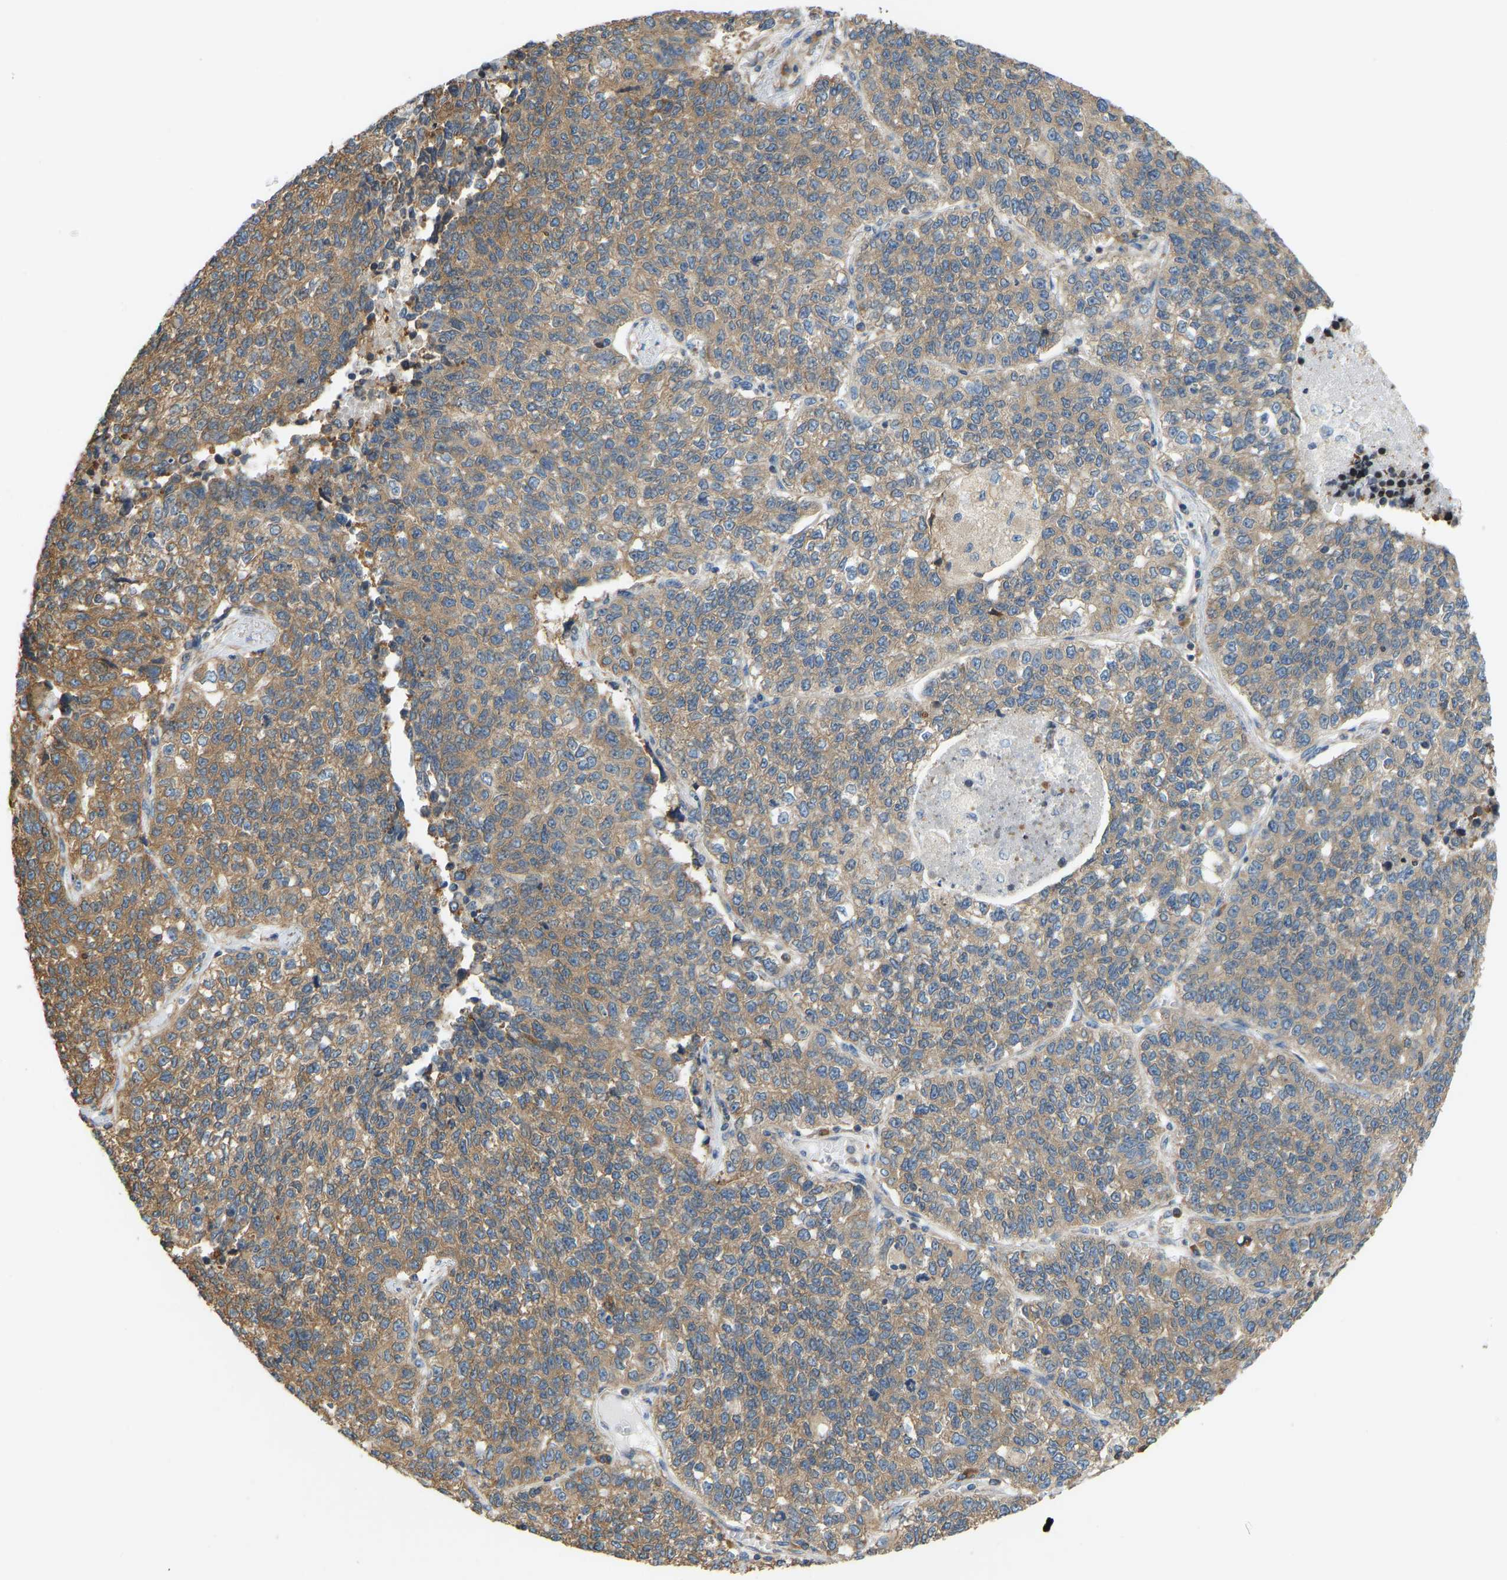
{"staining": {"intensity": "moderate", "quantity": ">75%", "location": "cytoplasmic/membranous"}, "tissue": "lung cancer", "cell_type": "Tumor cells", "image_type": "cancer", "snomed": [{"axis": "morphology", "description": "Adenocarcinoma, NOS"}, {"axis": "topography", "description": "Lung"}], "caption": "An image showing moderate cytoplasmic/membranous staining in about >75% of tumor cells in lung adenocarcinoma, as visualized by brown immunohistochemical staining.", "gene": "RPS6KB2", "patient": {"sex": "male", "age": 49}}